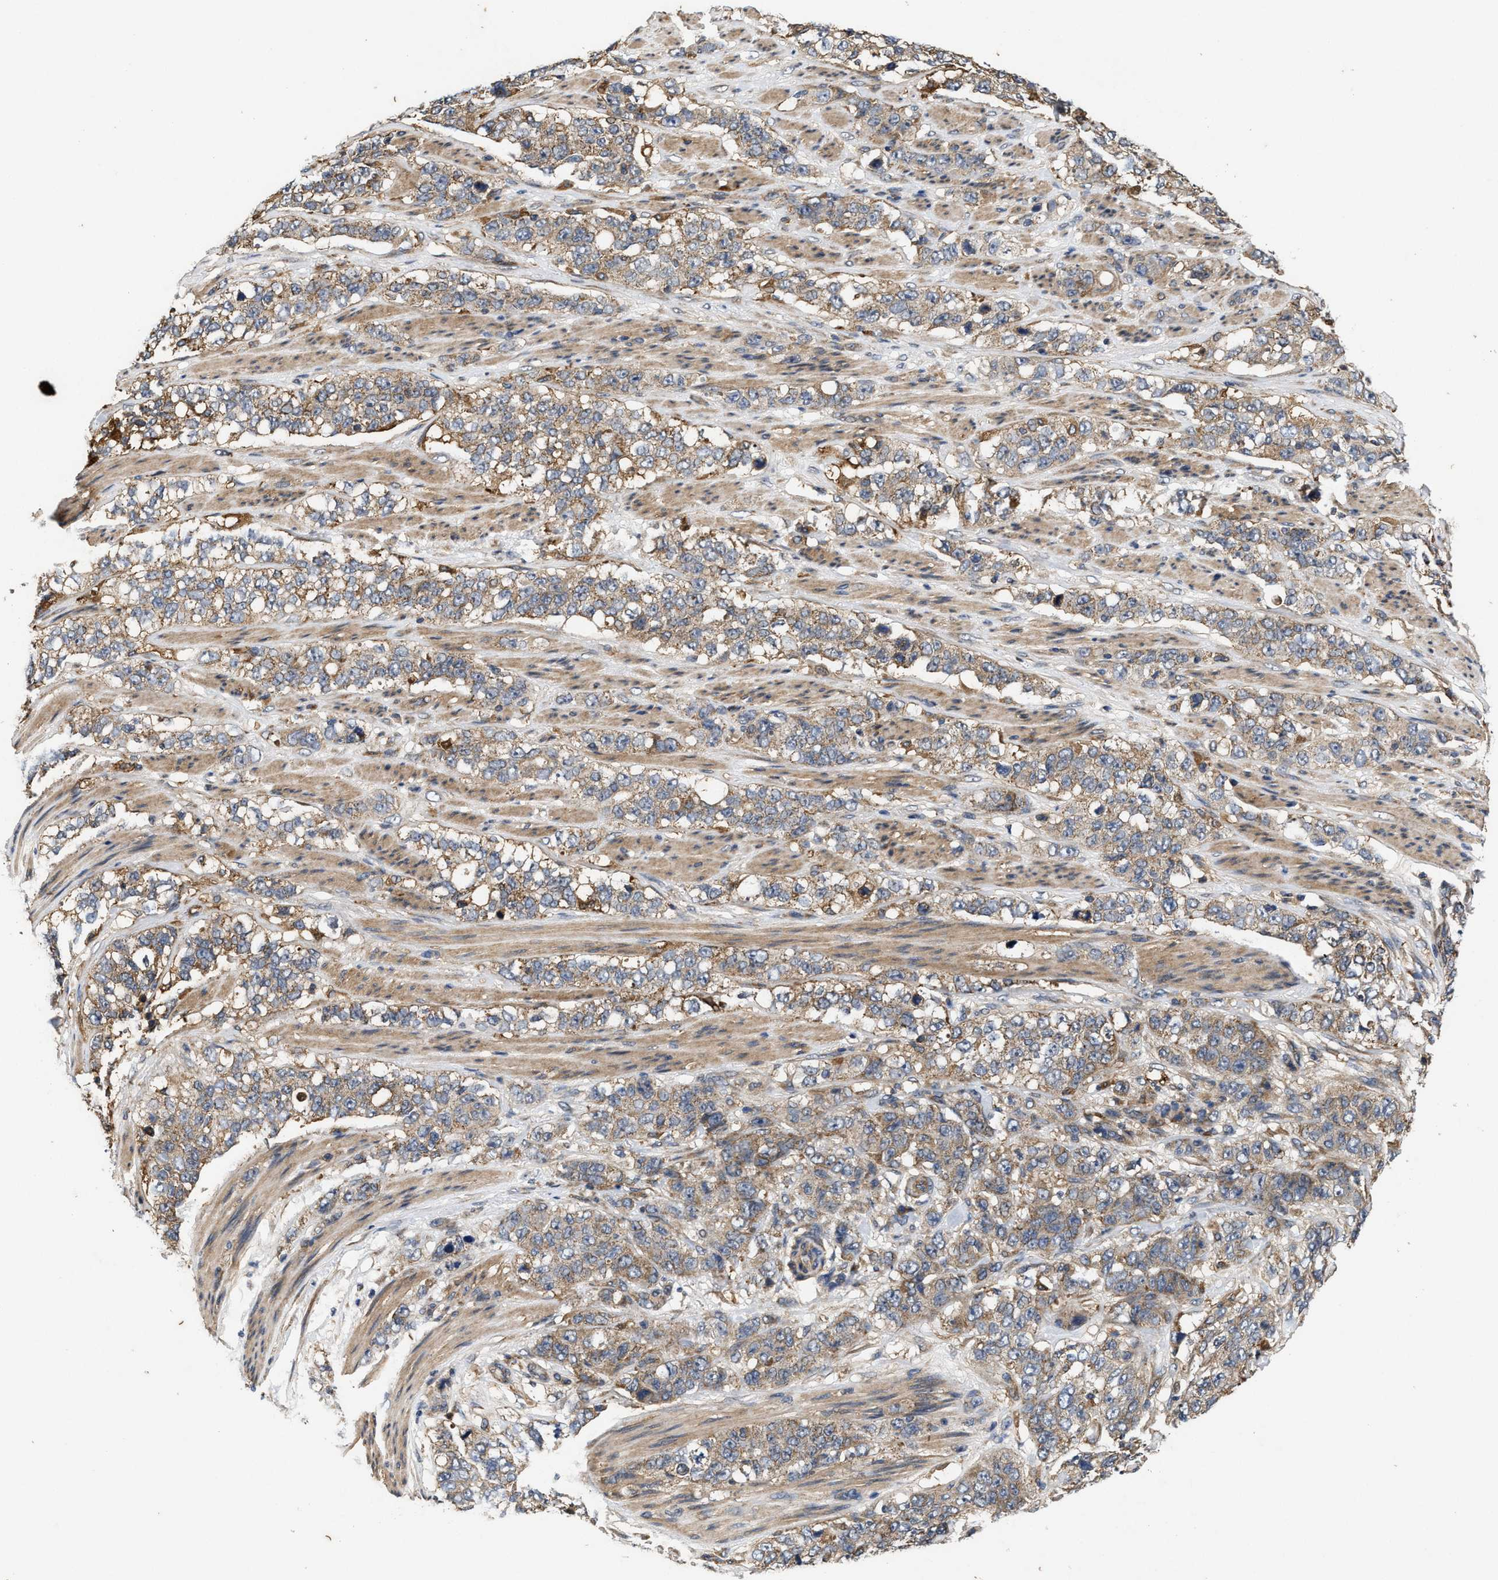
{"staining": {"intensity": "weak", "quantity": ">75%", "location": "cytoplasmic/membranous"}, "tissue": "stomach cancer", "cell_type": "Tumor cells", "image_type": "cancer", "snomed": [{"axis": "morphology", "description": "Adenocarcinoma, NOS"}, {"axis": "topography", "description": "Stomach"}], "caption": "About >75% of tumor cells in human stomach cancer (adenocarcinoma) exhibit weak cytoplasmic/membranous protein positivity as visualized by brown immunohistochemical staining.", "gene": "EFNA4", "patient": {"sex": "male", "age": 48}}